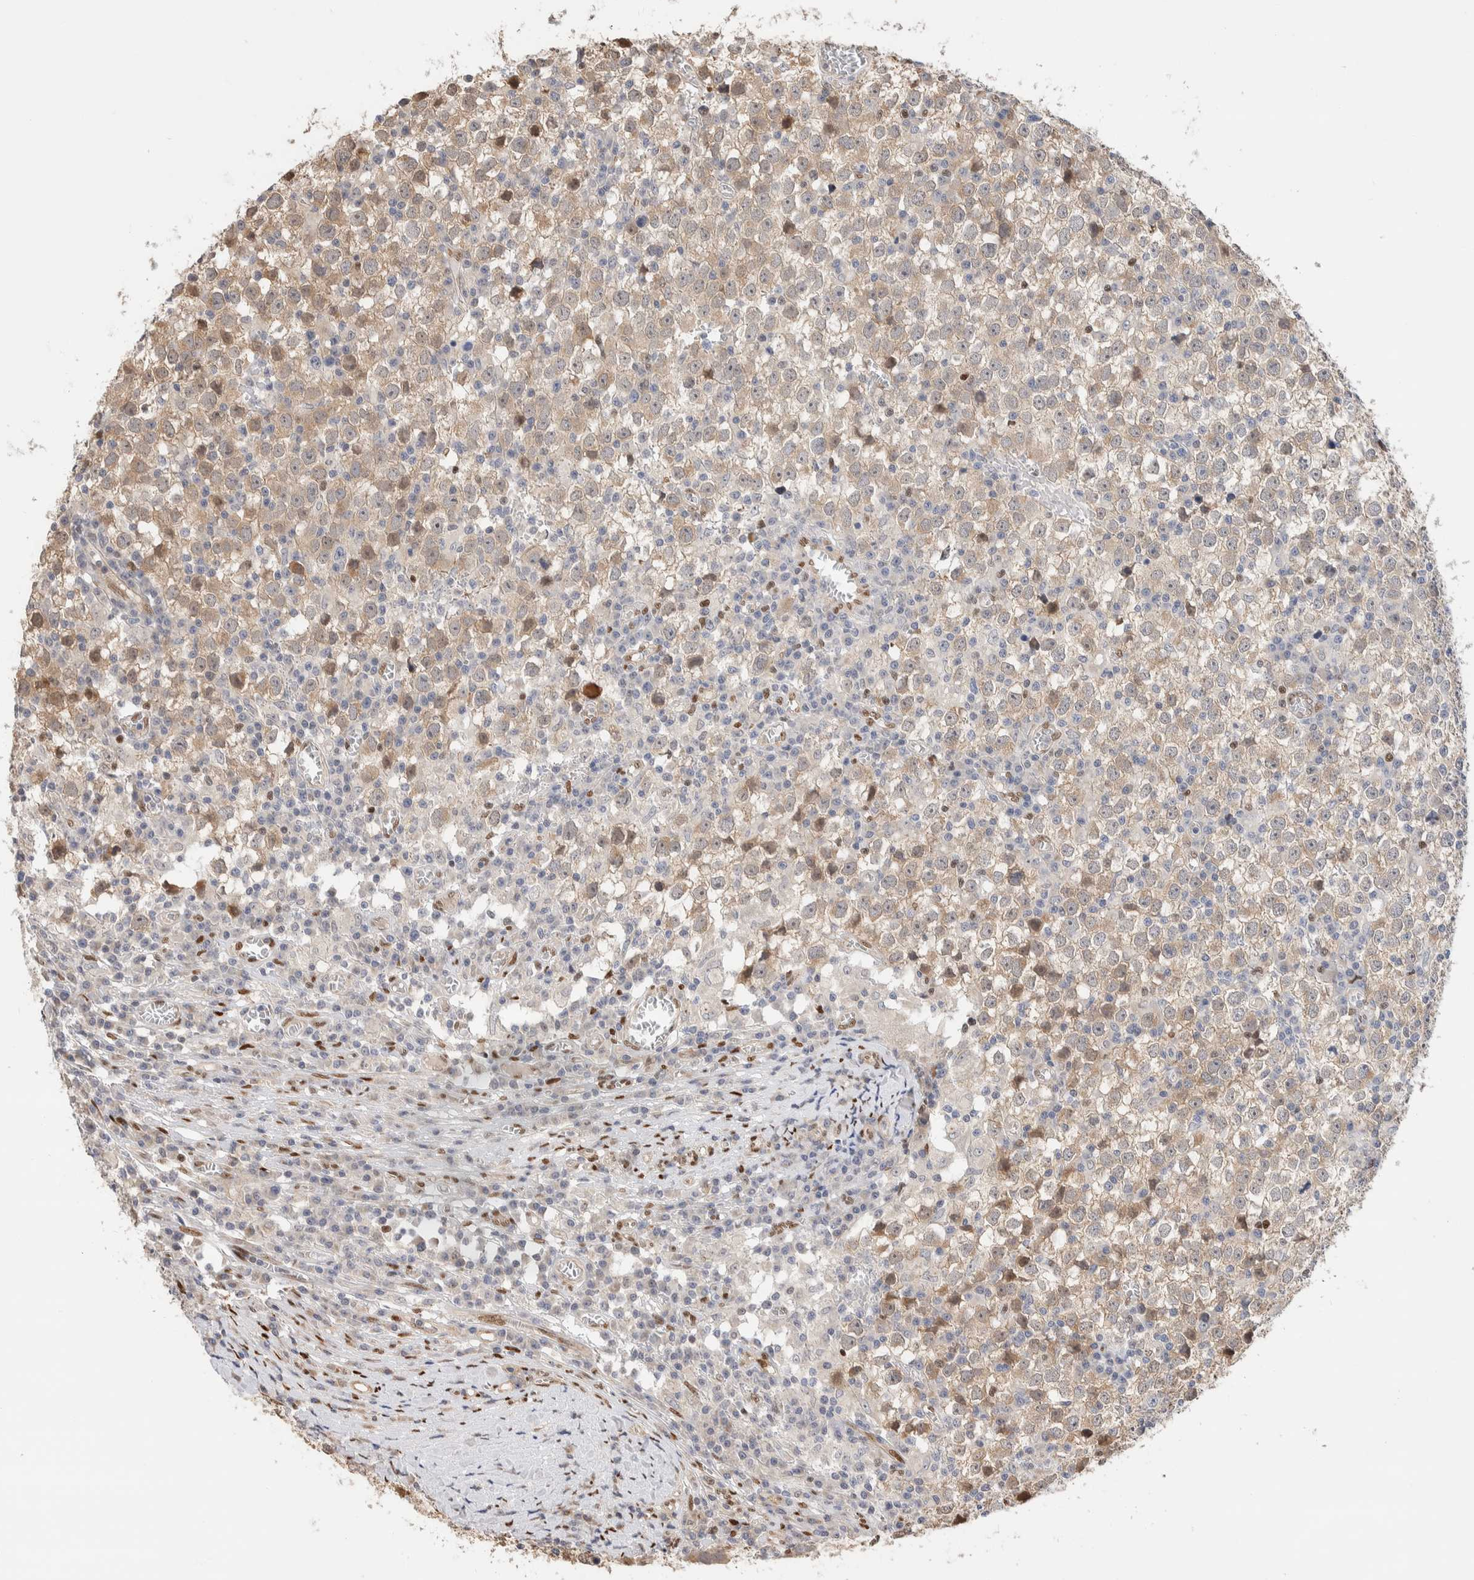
{"staining": {"intensity": "weak", "quantity": ">75%", "location": "cytoplasmic/membranous"}, "tissue": "testis cancer", "cell_type": "Tumor cells", "image_type": "cancer", "snomed": [{"axis": "morphology", "description": "Seminoma, NOS"}, {"axis": "topography", "description": "Testis"}], "caption": "This image reveals immunohistochemistry (IHC) staining of seminoma (testis), with low weak cytoplasmic/membranous expression in about >75% of tumor cells.", "gene": "NSMAF", "patient": {"sex": "male", "age": 65}}